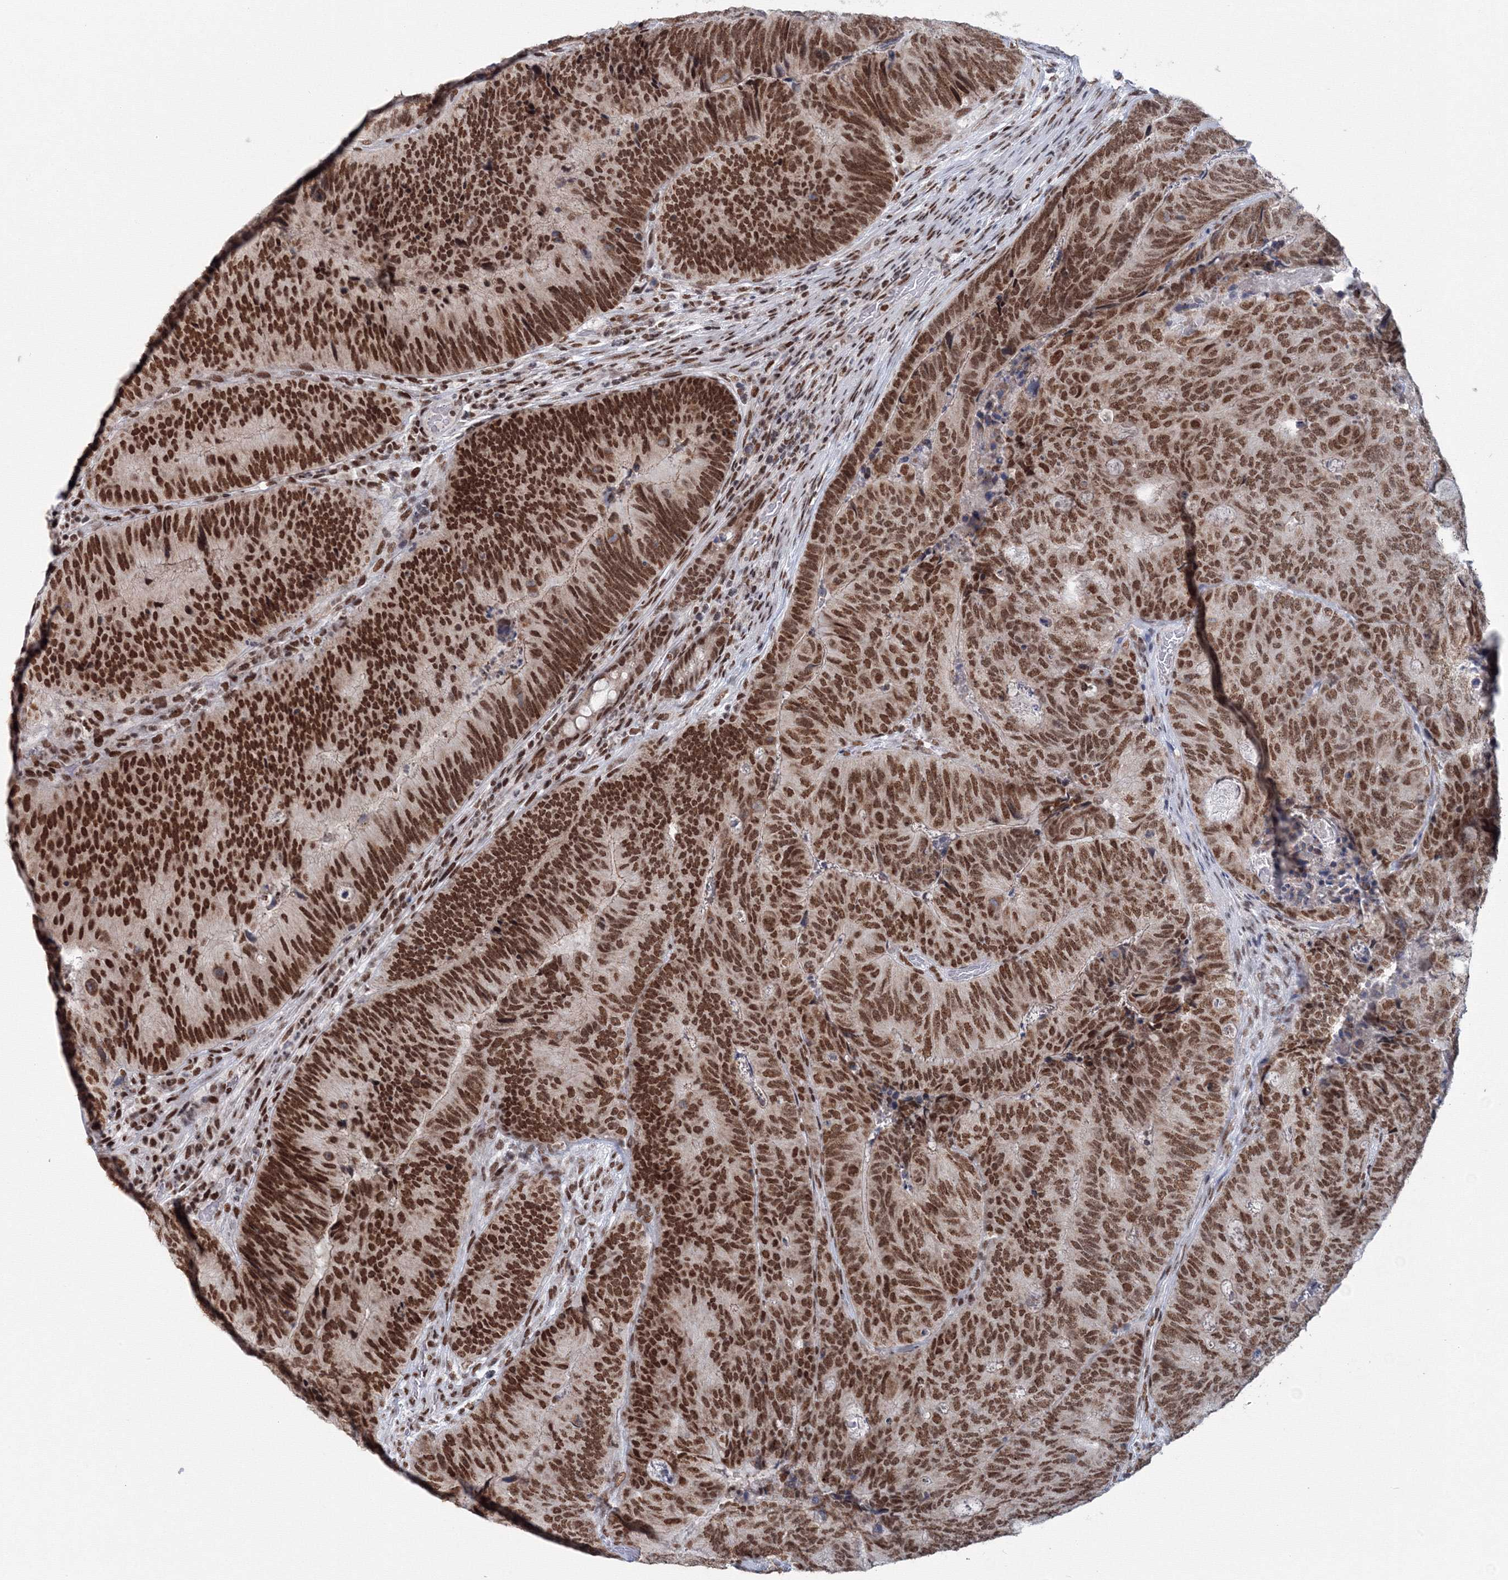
{"staining": {"intensity": "strong", "quantity": ">75%", "location": "nuclear"}, "tissue": "colorectal cancer", "cell_type": "Tumor cells", "image_type": "cancer", "snomed": [{"axis": "morphology", "description": "Adenocarcinoma, NOS"}, {"axis": "topography", "description": "Colon"}], "caption": "Immunohistochemistry micrograph of adenocarcinoma (colorectal) stained for a protein (brown), which shows high levels of strong nuclear staining in approximately >75% of tumor cells.", "gene": "SF3B6", "patient": {"sex": "female", "age": 67}}